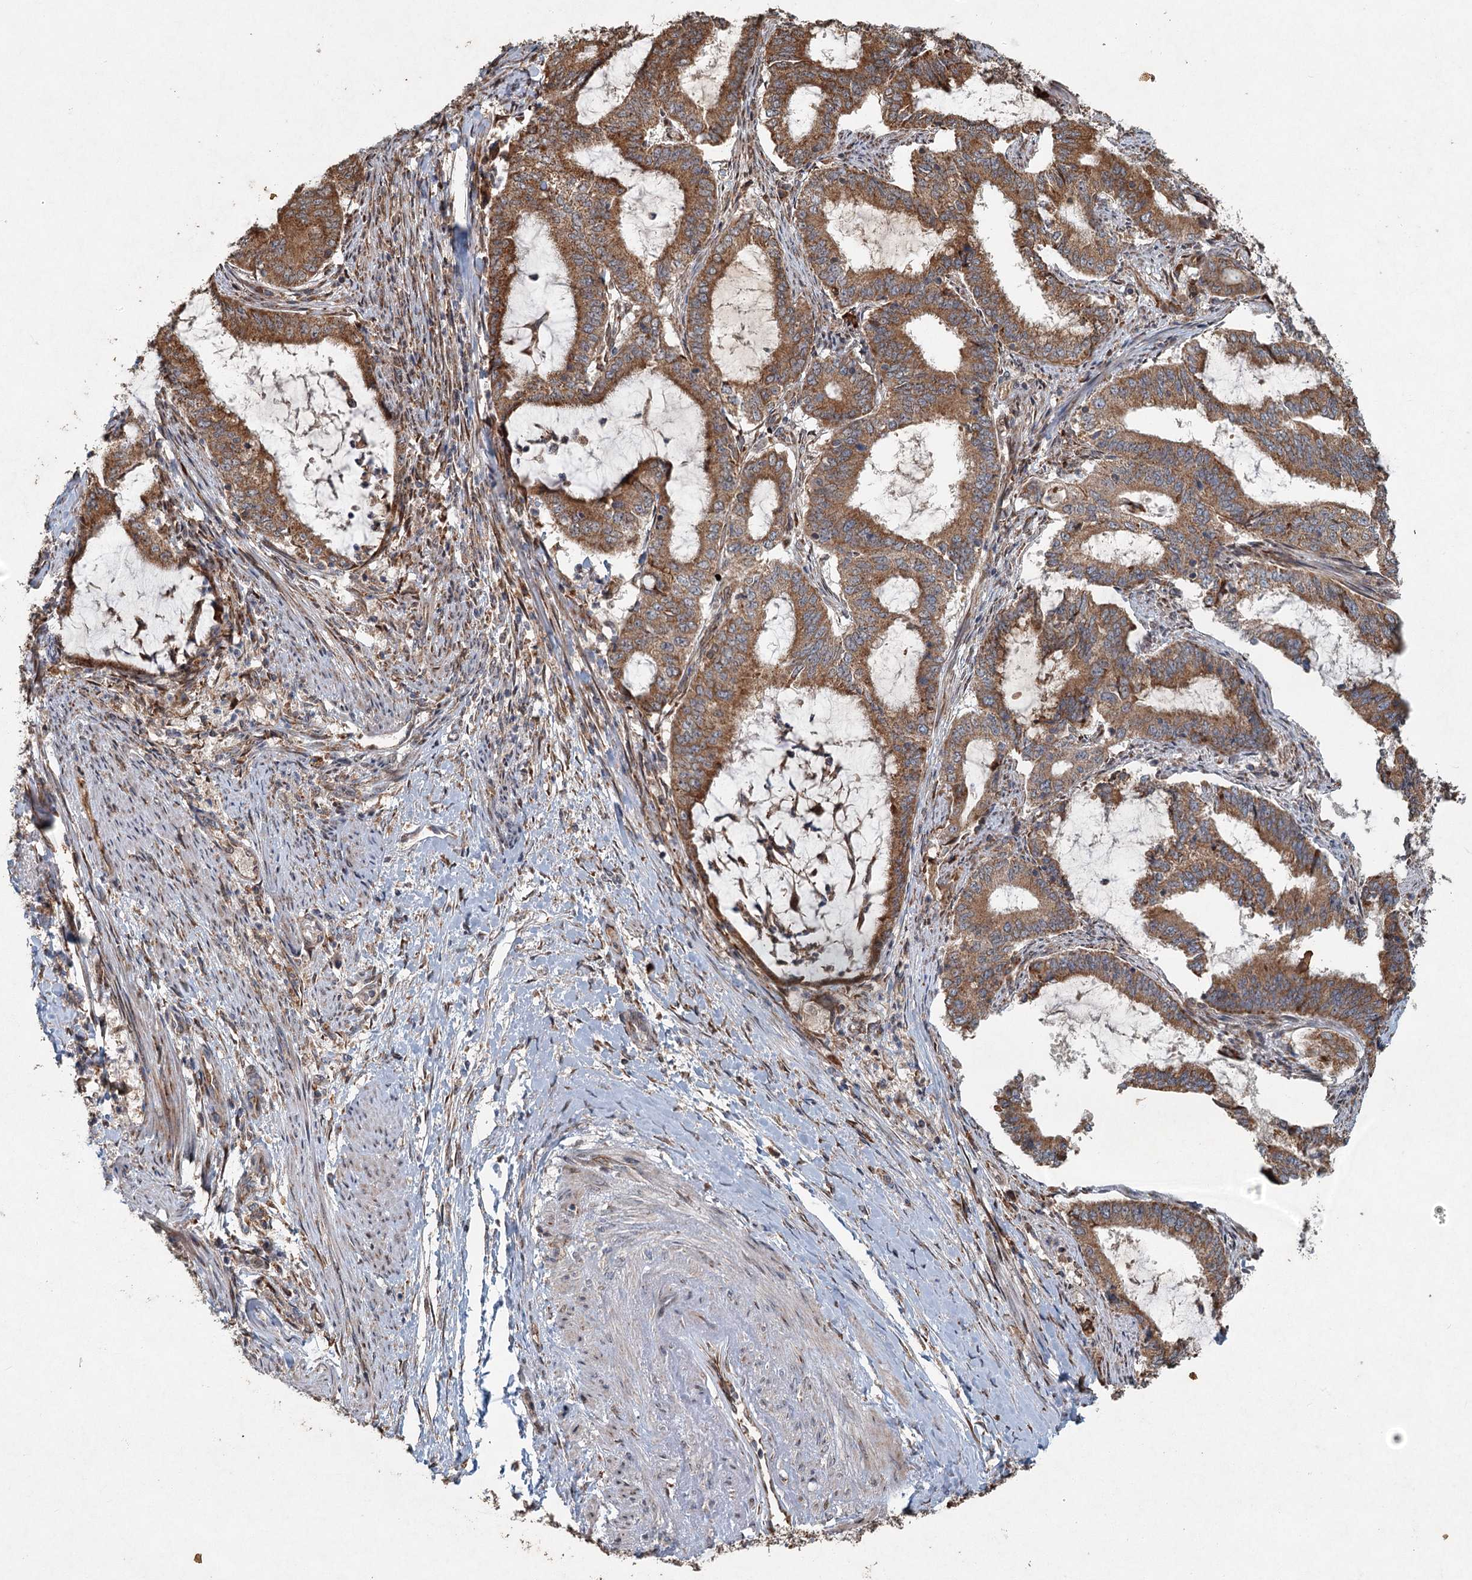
{"staining": {"intensity": "moderate", "quantity": ">75%", "location": "cytoplasmic/membranous"}, "tissue": "endometrial cancer", "cell_type": "Tumor cells", "image_type": "cancer", "snomed": [{"axis": "morphology", "description": "Adenocarcinoma, NOS"}, {"axis": "topography", "description": "Endometrium"}], "caption": "A micrograph of human endometrial cancer (adenocarcinoma) stained for a protein reveals moderate cytoplasmic/membranous brown staining in tumor cells. The protein is shown in brown color, while the nuclei are stained blue.", "gene": "SRPX2", "patient": {"sex": "female", "age": 51}}